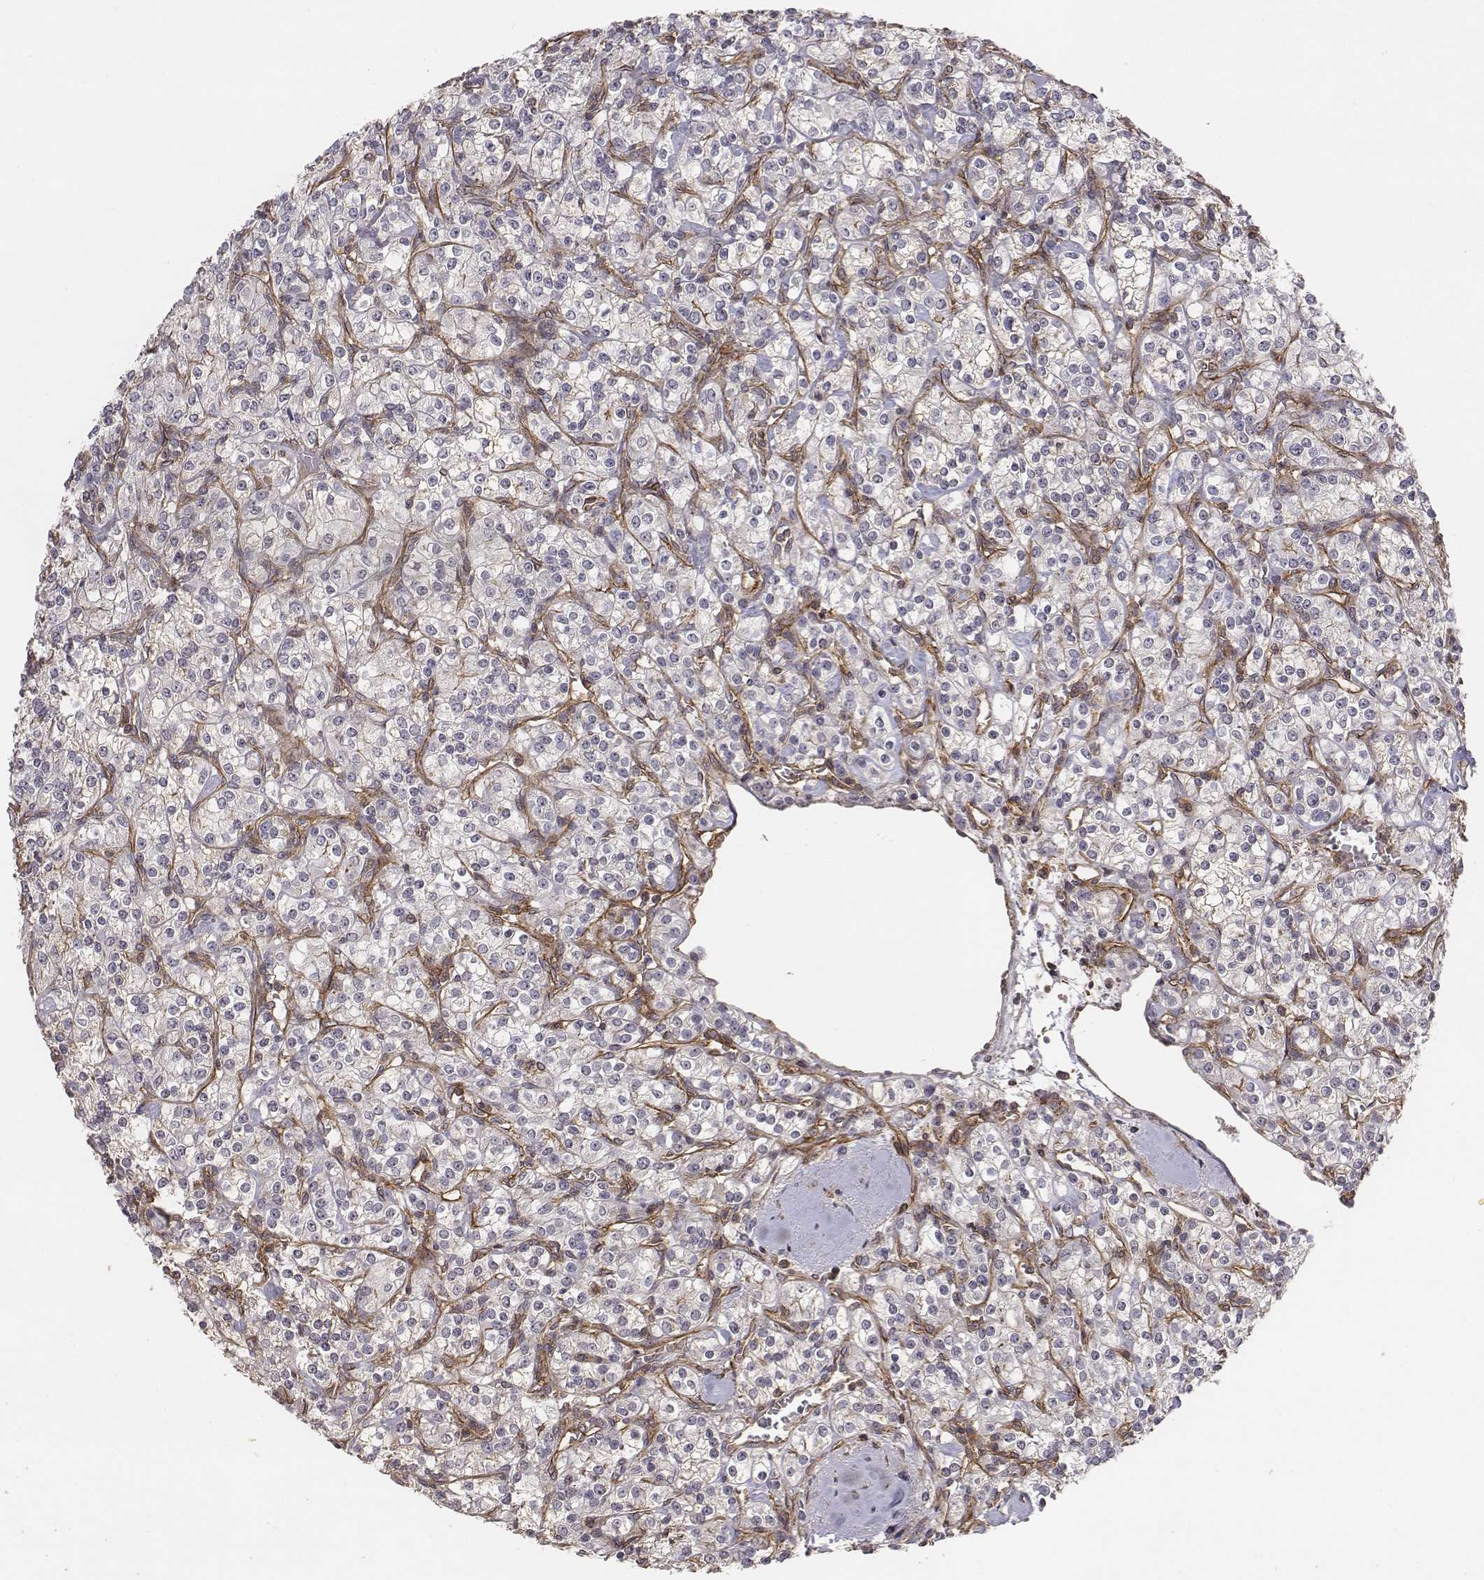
{"staining": {"intensity": "negative", "quantity": "none", "location": "none"}, "tissue": "renal cancer", "cell_type": "Tumor cells", "image_type": "cancer", "snomed": [{"axis": "morphology", "description": "Adenocarcinoma, NOS"}, {"axis": "topography", "description": "Kidney"}], "caption": "The photomicrograph shows no significant staining in tumor cells of renal cancer (adenocarcinoma).", "gene": "PTPRG", "patient": {"sex": "male", "age": 77}}